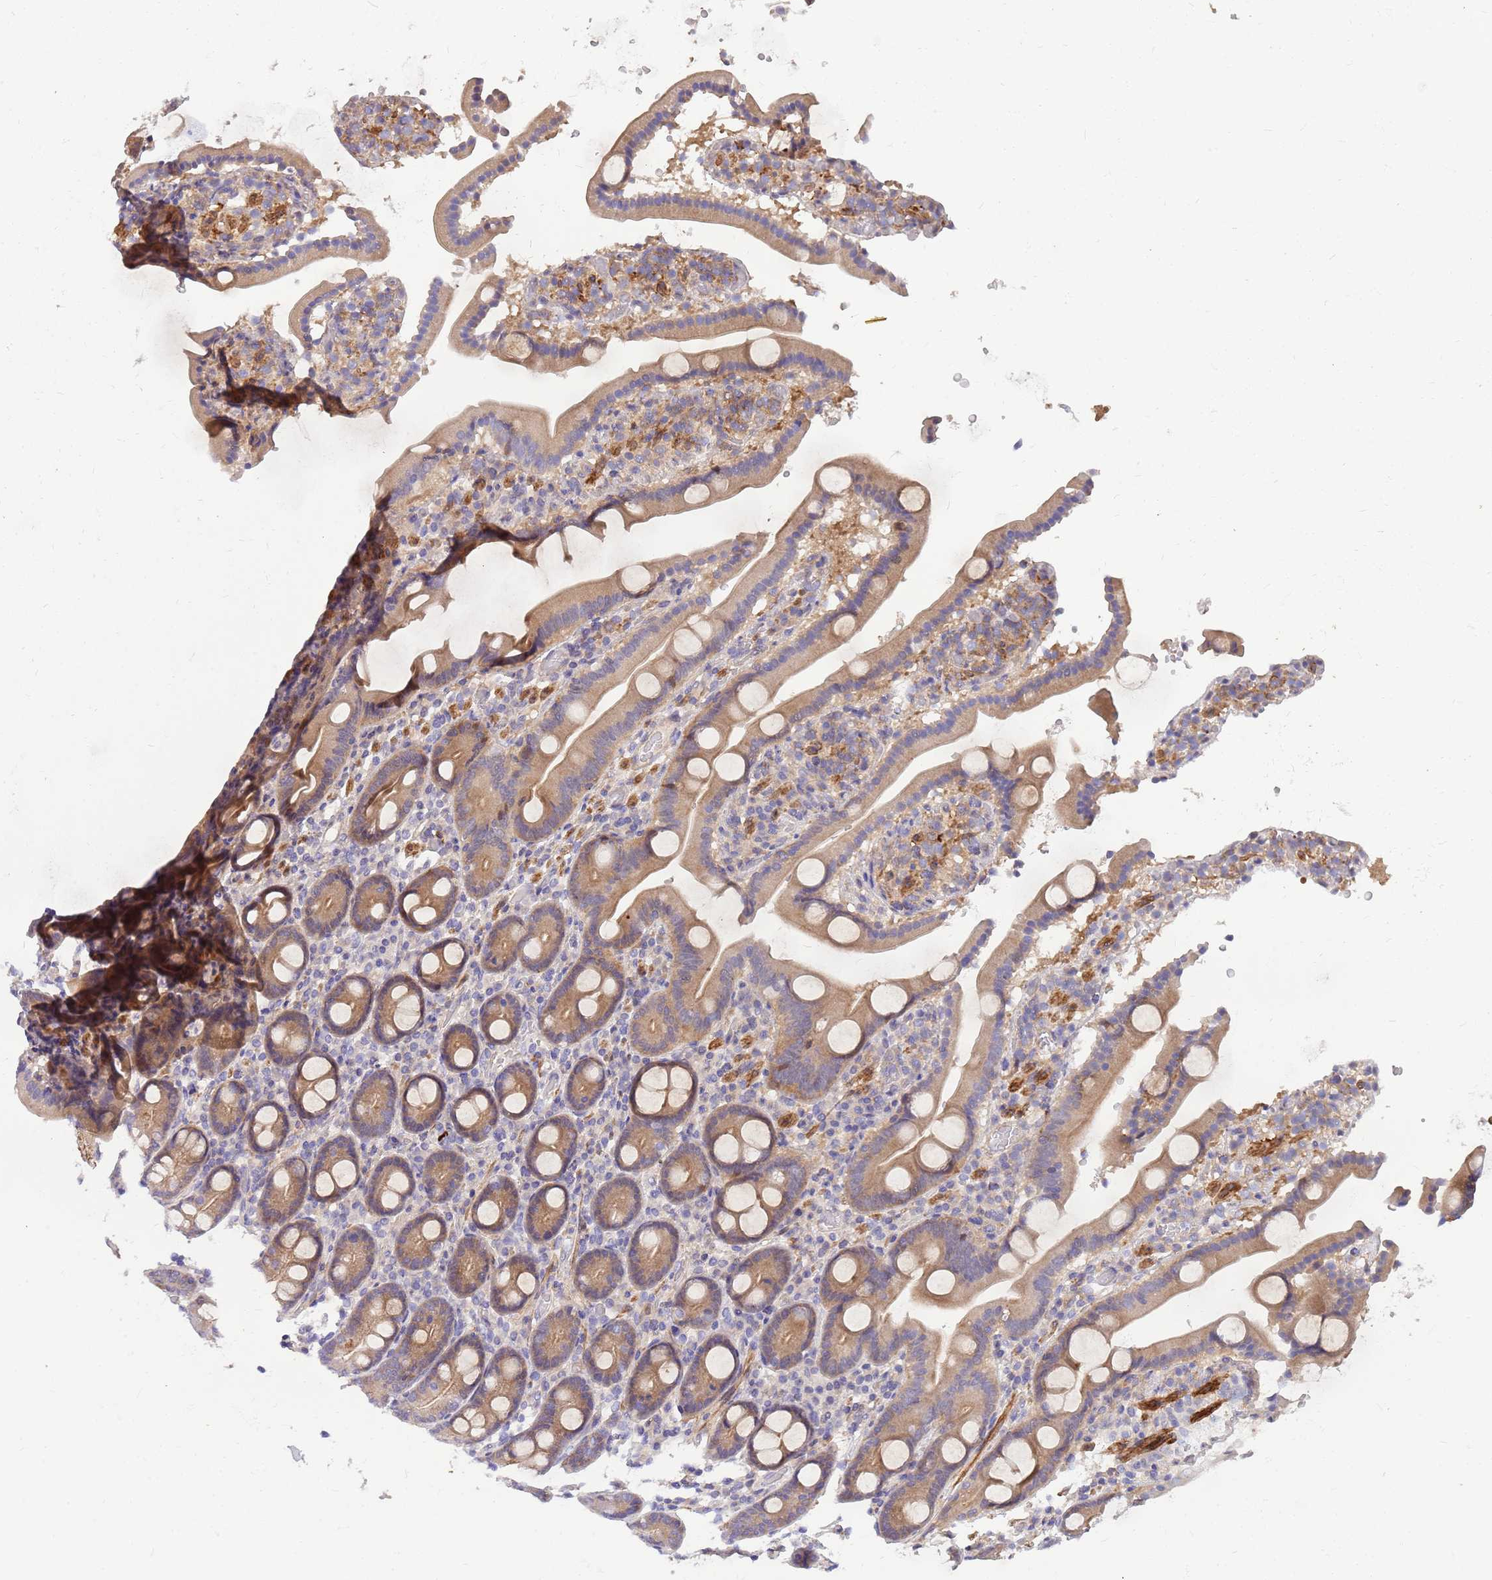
{"staining": {"intensity": "moderate", "quantity": "25%-75%", "location": "cytoplasmic/membranous"}, "tissue": "duodenum", "cell_type": "Glandular cells", "image_type": "normal", "snomed": [{"axis": "morphology", "description": "Normal tissue, NOS"}, {"axis": "topography", "description": "Duodenum"}], "caption": "Duodenum stained for a protein displays moderate cytoplasmic/membranous positivity in glandular cells. The staining was performed using DAB, with brown indicating positive protein expression. Nuclei are stained blue with hematoxylin.", "gene": "MVD", "patient": {"sex": "male", "age": 55}}